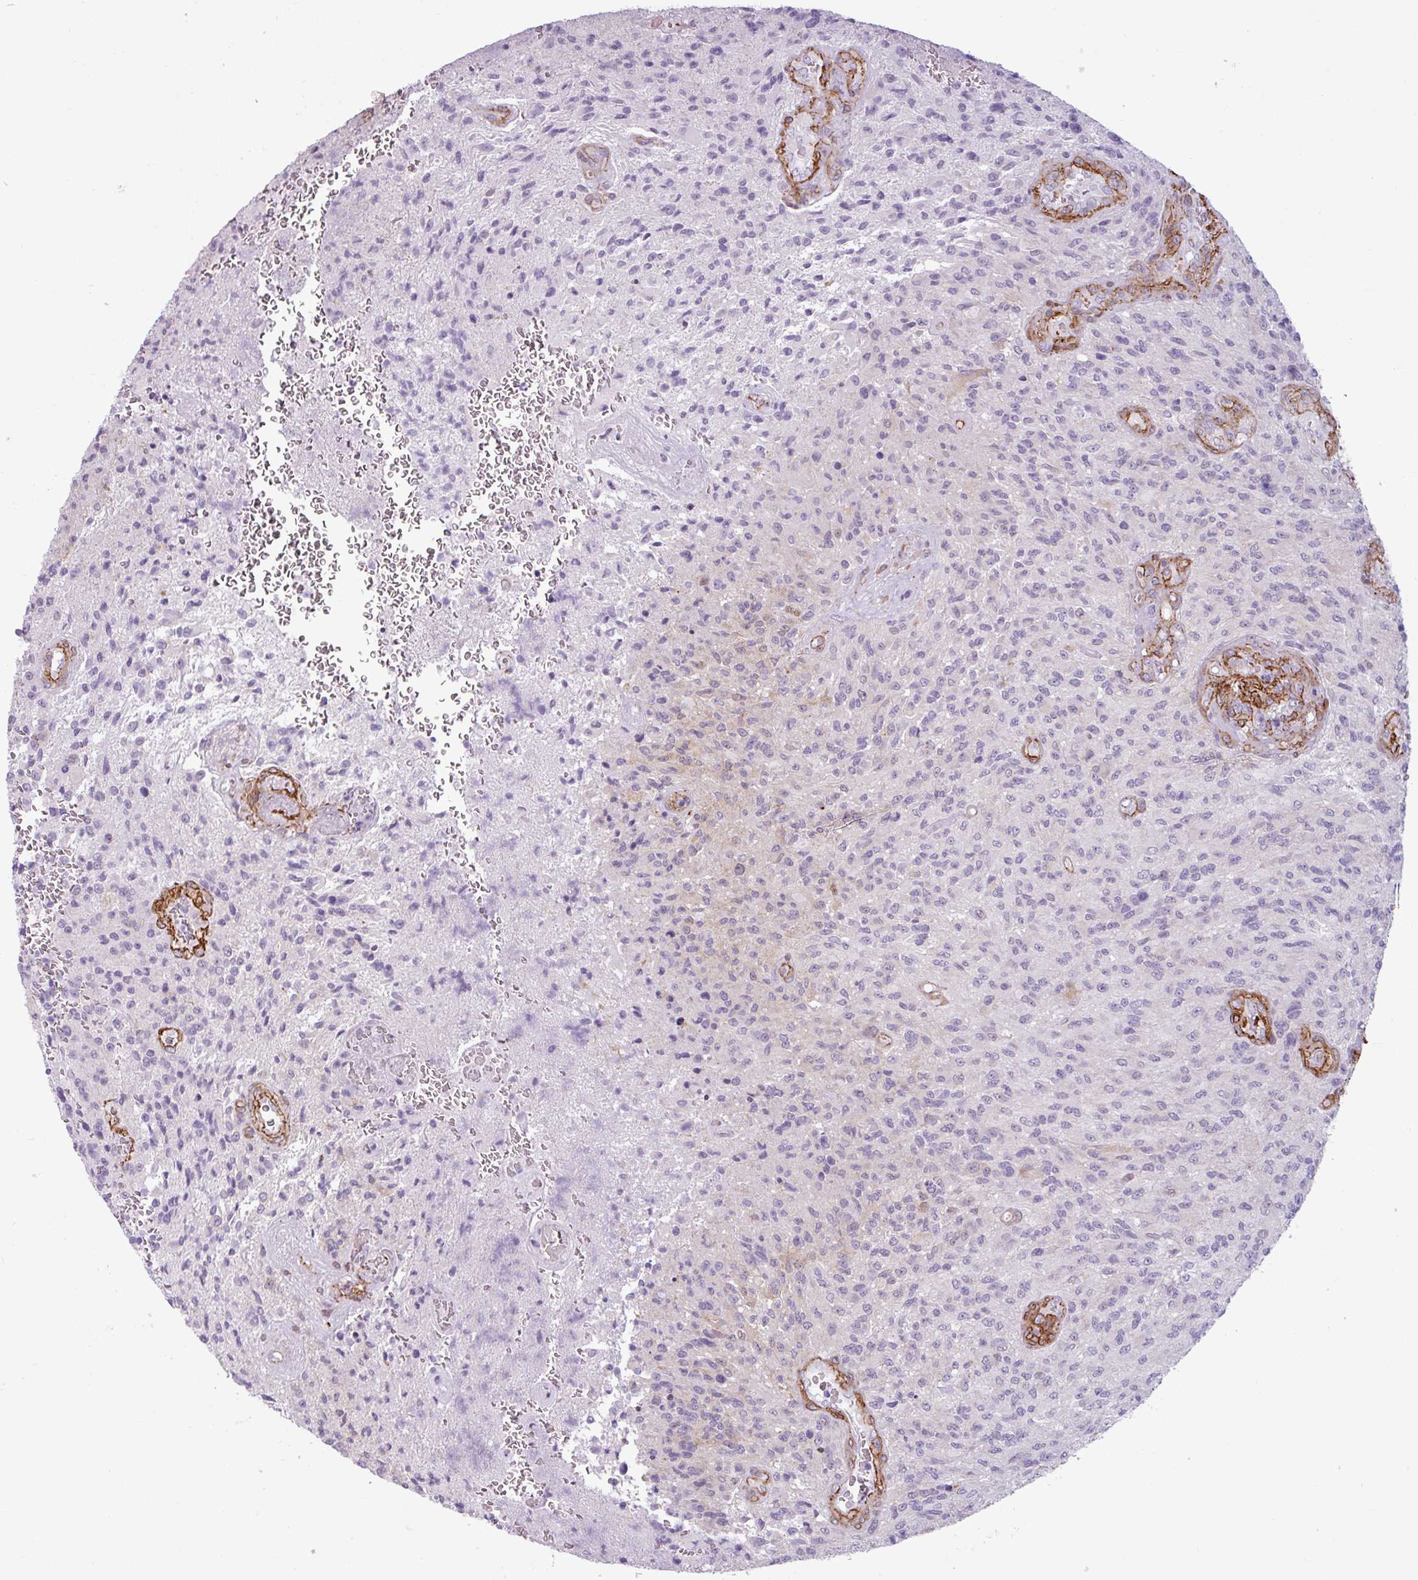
{"staining": {"intensity": "negative", "quantity": "none", "location": "none"}, "tissue": "glioma", "cell_type": "Tumor cells", "image_type": "cancer", "snomed": [{"axis": "morphology", "description": "Normal tissue, NOS"}, {"axis": "morphology", "description": "Glioma, malignant, High grade"}, {"axis": "topography", "description": "Cerebral cortex"}], "caption": "IHC histopathology image of human glioma stained for a protein (brown), which reveals no expression in tumor cells.", "gene": "ATP10A", "patient": {"sex": "male", "age": 56}}